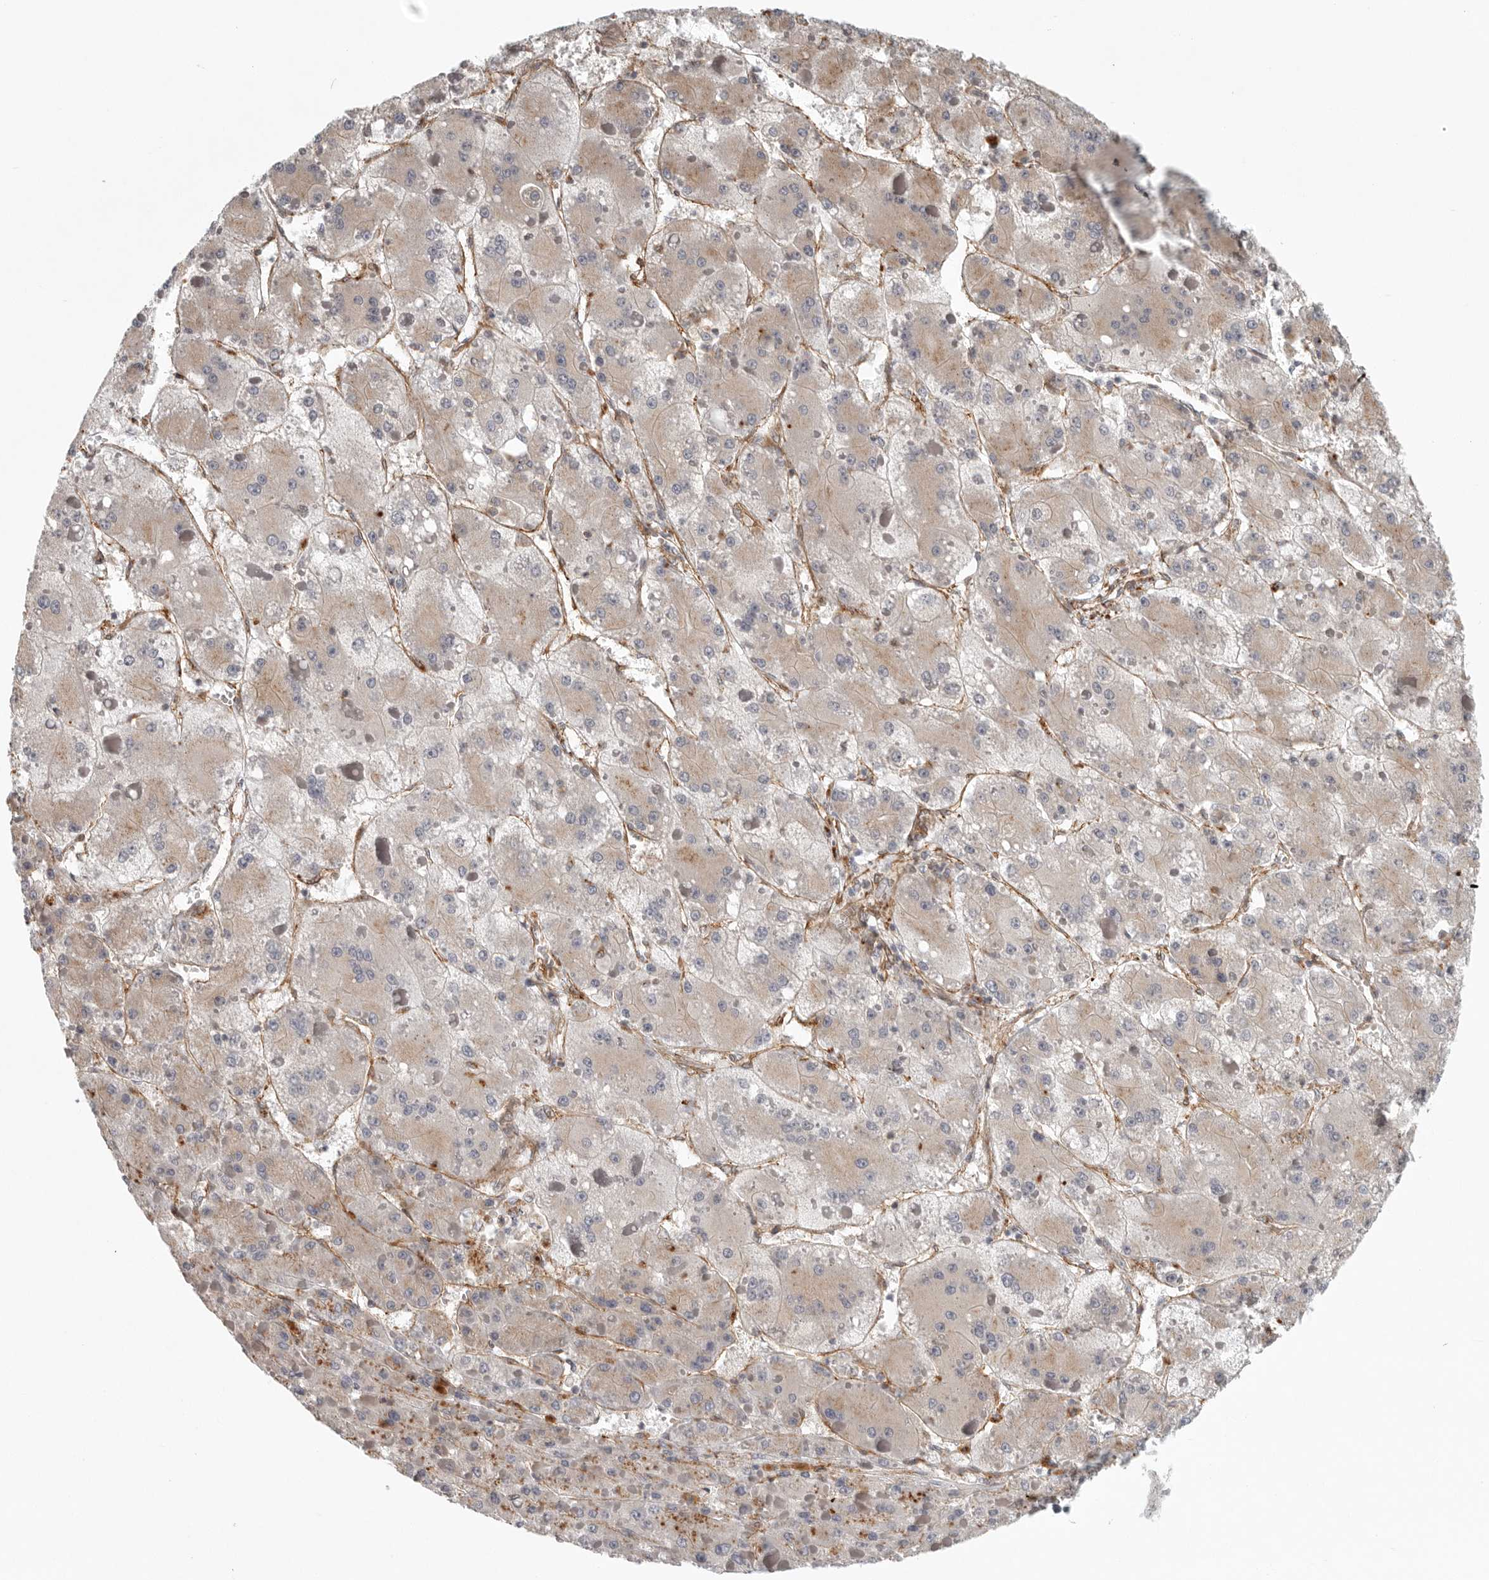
{"staining": {"intensity": "weak", "quantity": ">75%", "location": "cytoplasmic/membranous"}, "tissue": "liver cancer", "cell_type": "Tumor cells", "image_type": "cancer", "snomed": [{"axis": "morphology", "description": "Carcinoma, Hepatocellular, NOS"}, {"axis": "topography", "description": "Liver"}], "caption": "Protein expression analysis of human liver hepatocellular carcinoma reveals weak cytoplasmic/membranous positivity in approximately >75% of tumor cells. (Brightfield microscopy of DAB IHC at high magnification).", "gene": "LONRF1", "patient": {"sex": "female", "age": 73}}